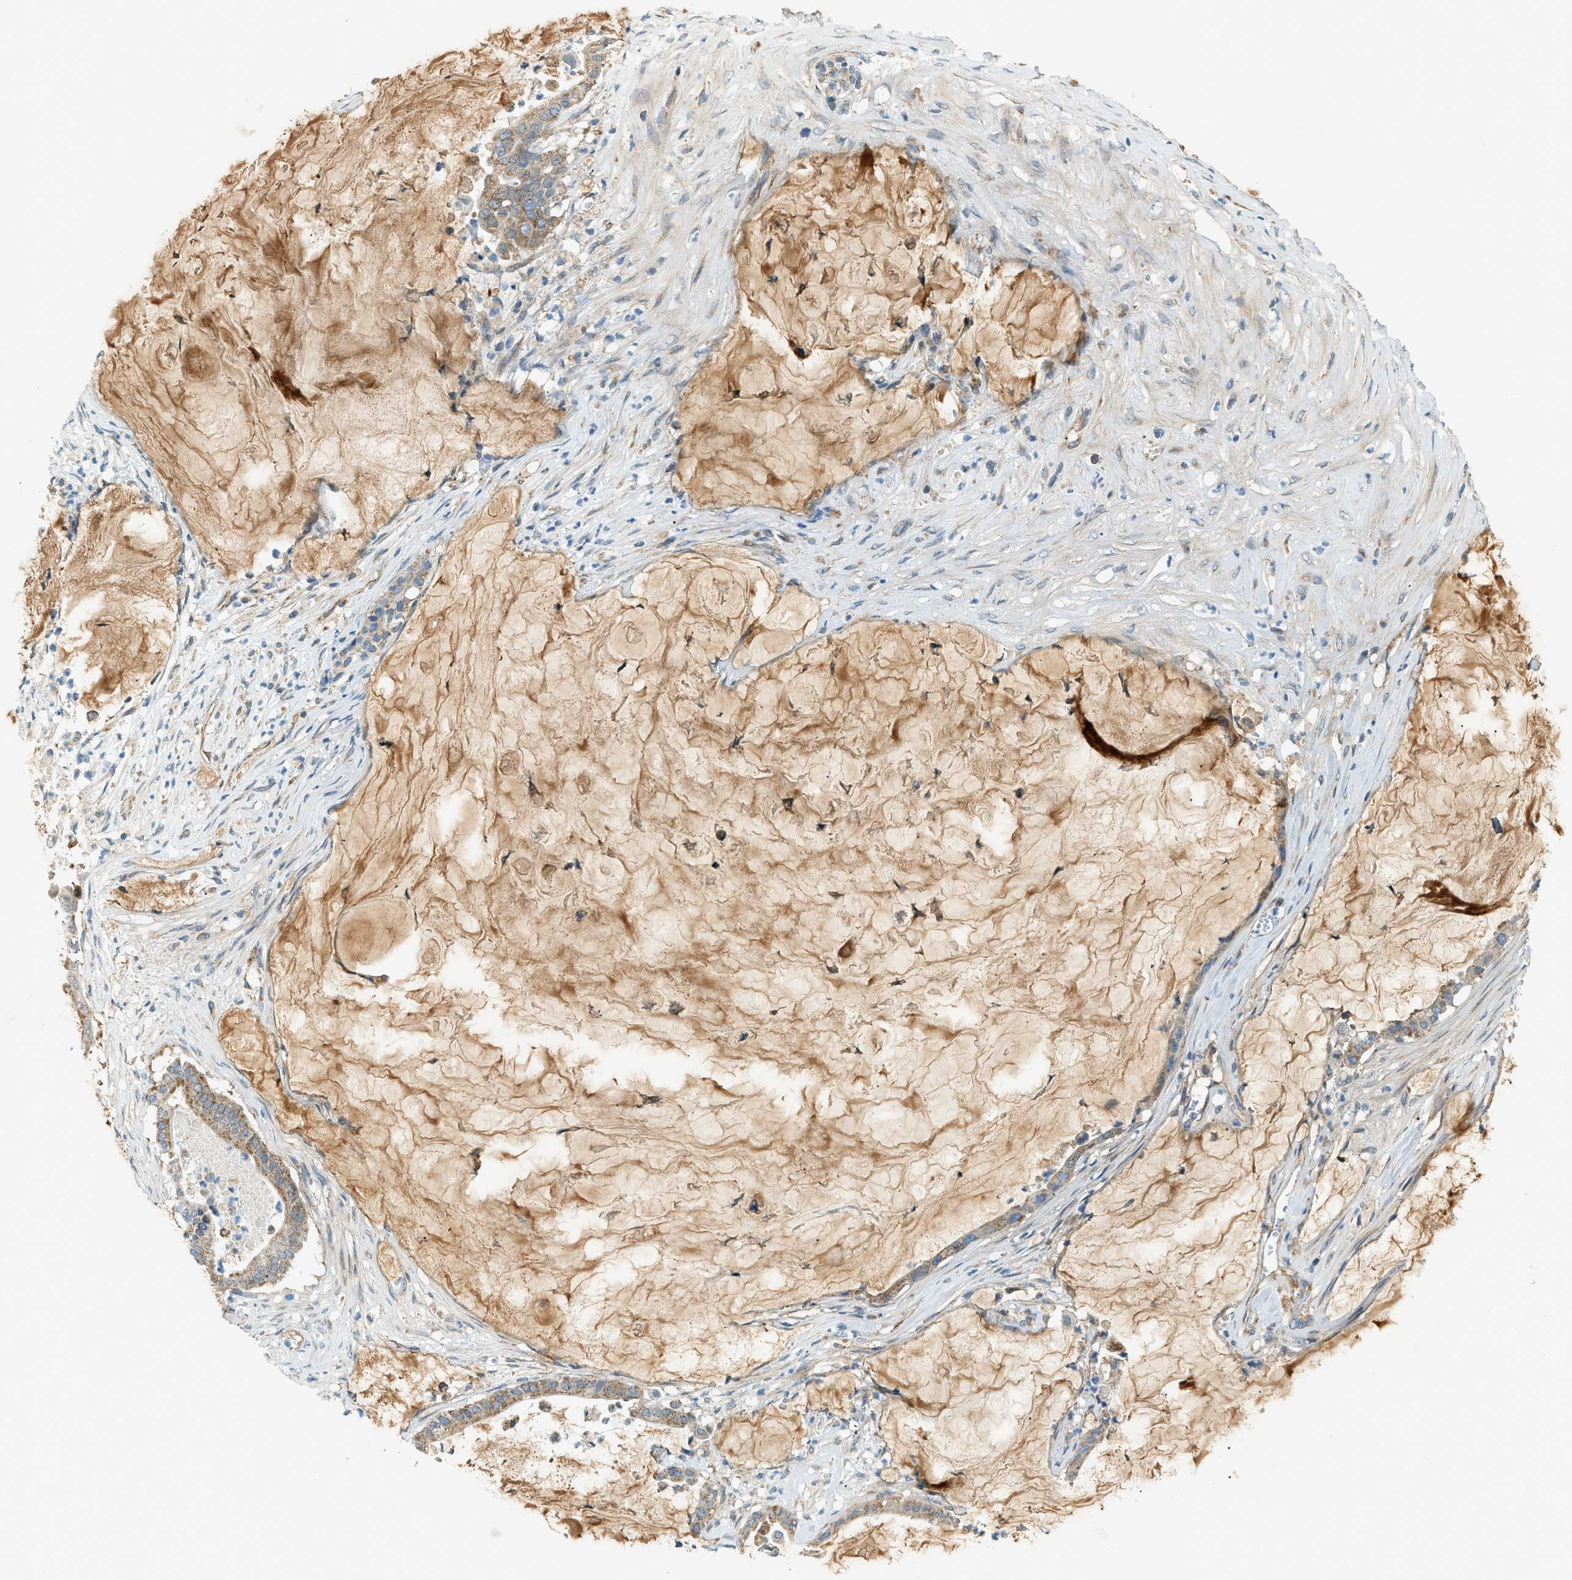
{"staining": {"intensity": "moderate", "quantity": ">75%", "location": "cytoplasmic/membranous"}, "tissue": "pancreatic cancer", "cell_type": "Tumor cells", "image_type": "cancer", "snomed": [{"axis": "morphology", "description": "Adenocarcinoma, NOS"}, {"axis": "topography", "description": "Pancreas"}], "caption": "Moderate cytoplasmic/membranous expression is seen in approximately >75% of tumor cells in adenocarcinoma (pancreatic). The staining was performed using DAB to visualize the protein expression in brown, while the nuclei were stained in blue with hematoxylin (Magnification: 20x).", "gene": "PIGG", "patient": {"sex": "male", "age": 41}}